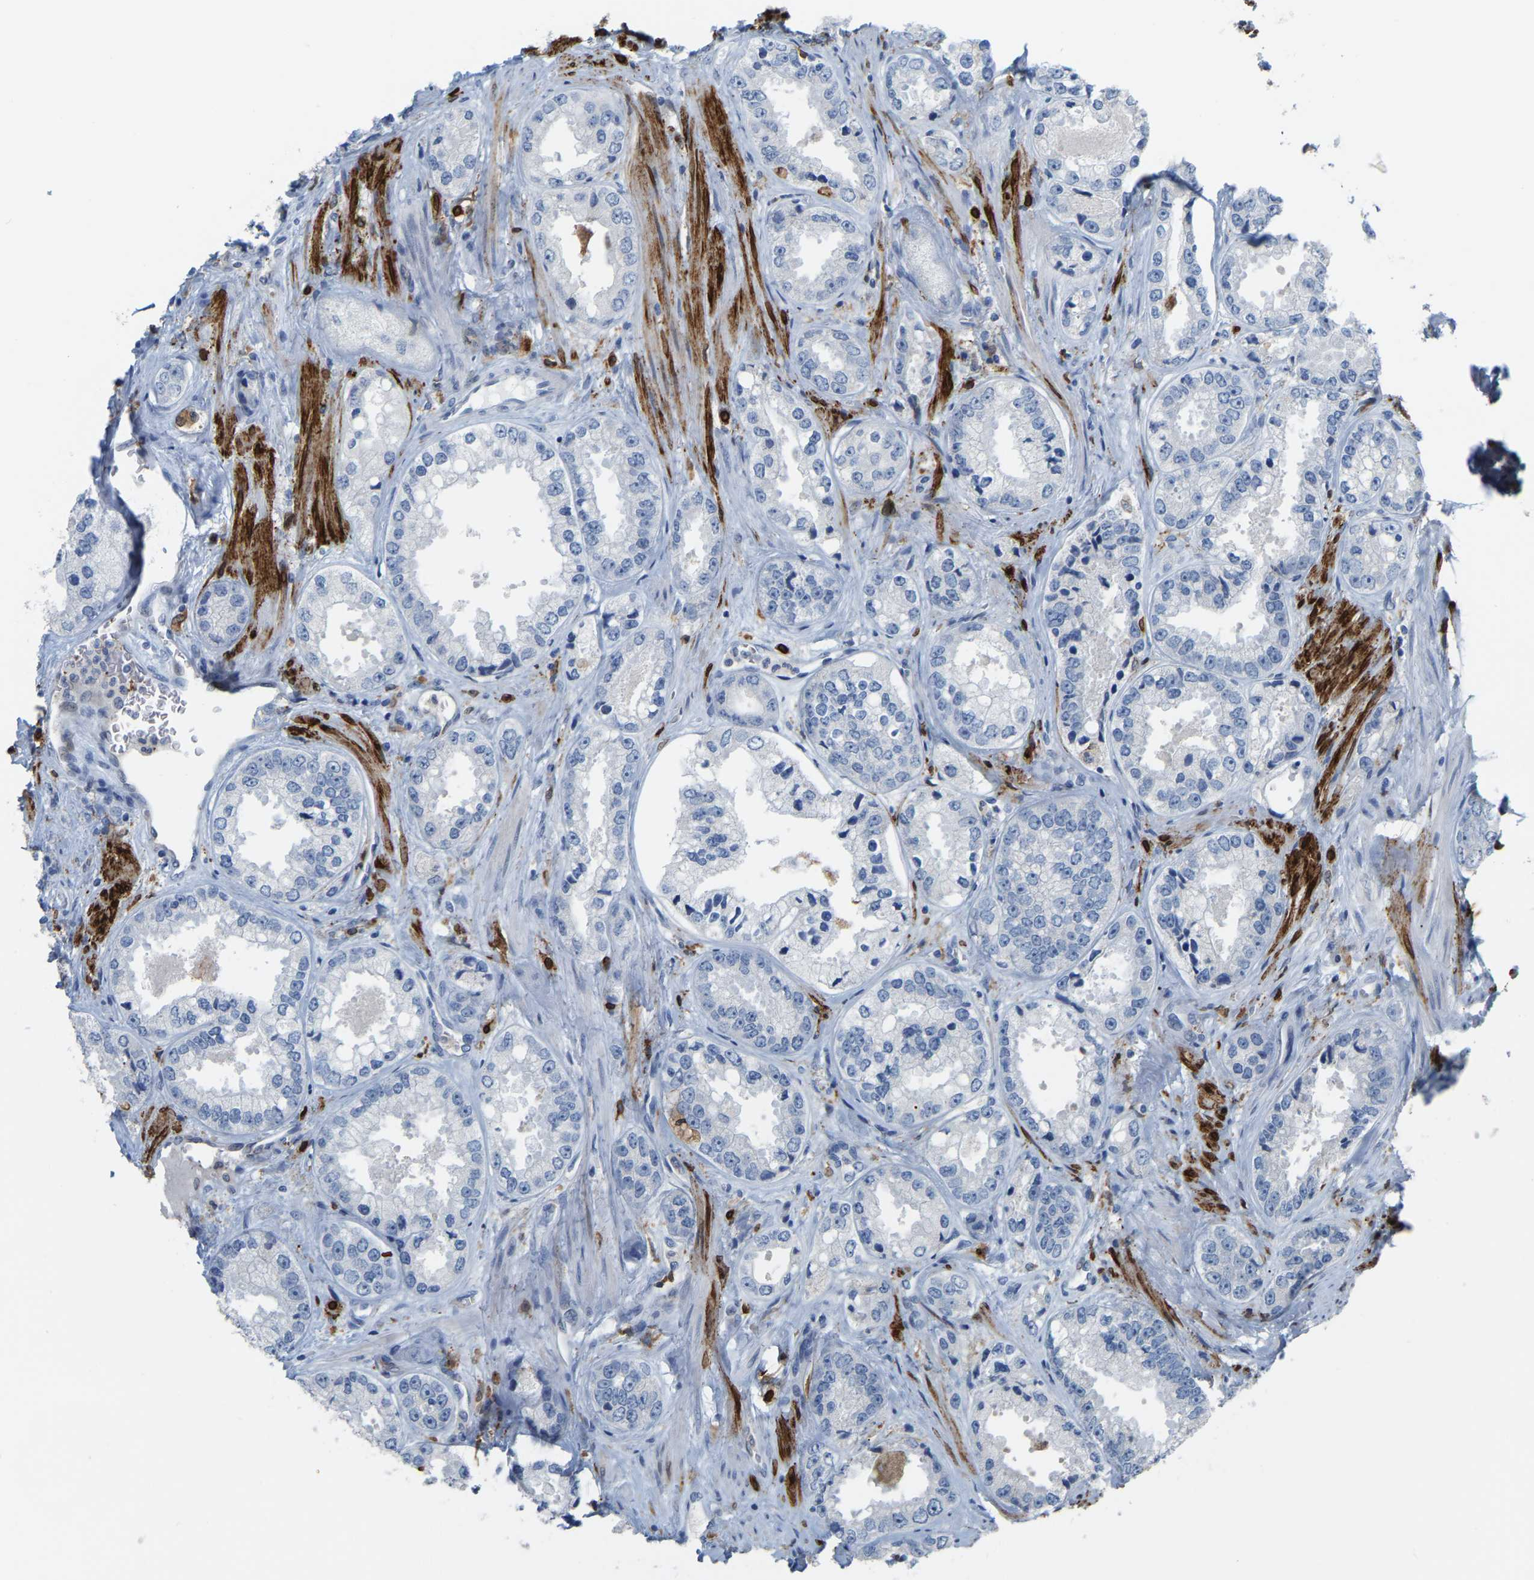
{"staining": {"intensity": "negative", "quantity": "none", "location": "none"}, "tissue": "prostate cancer", "cell_type": "Tumor cells", "image_type": "cancer", "snomed": [{"axis": "morphology", "description": "Adenocarcinoma, High grade"}, {"axis": "topography", "description": "Prostate"}], "caption": "IHC histopathology image of human high-grade adenocarcinoma (prostate) stained for a protein (brown), which demonstrates no positivity in tumor cells.", "gene": "PTGS1", "patient": {"sex": "male", "age": 61}}